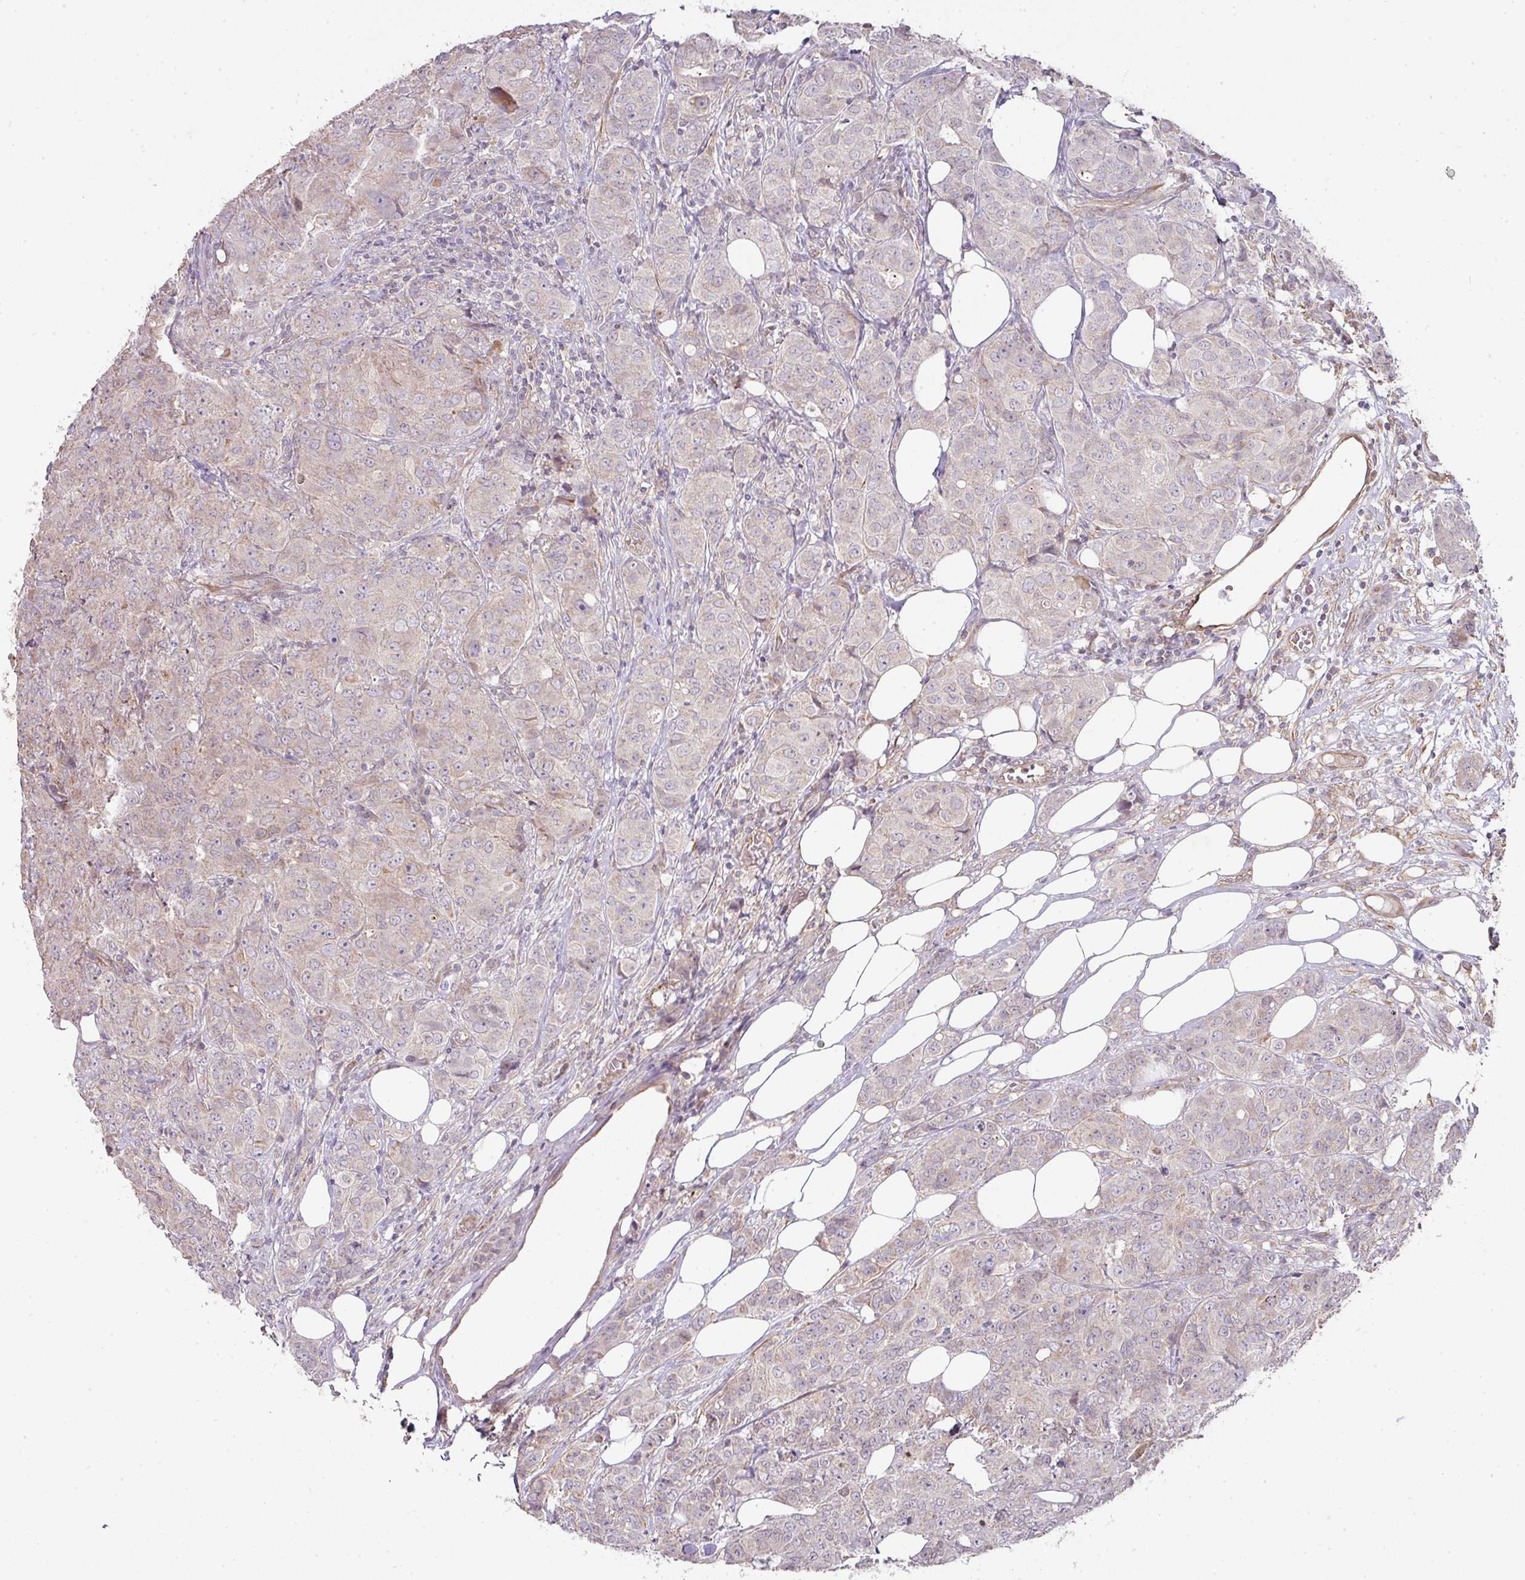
{"staining": {"intensity": "weak", "quantity": ">75%", "location": "cytoplasmic/membranous"}, "tissue": "breast cancer", "cell_type": "Tumor cells", "image_type": "cancer", "snomed": [{"axis": "morphology", "description": "Duct carcinoma"}, {"axis": "topography", "description": "Breast"}], "caption": "Protein staining displays weak cytoplasmic/membranous staining in approximately >75% of tumor cells in intraductal carcinoma (breast). Using DAB (3,3'-diaminobenzidine) (brown) and hematoxylin (blue) stains, captured at high magnification using brightfield microscopy.", "gene": "STK35", "patient": {"sex": "female", "age": 43}}